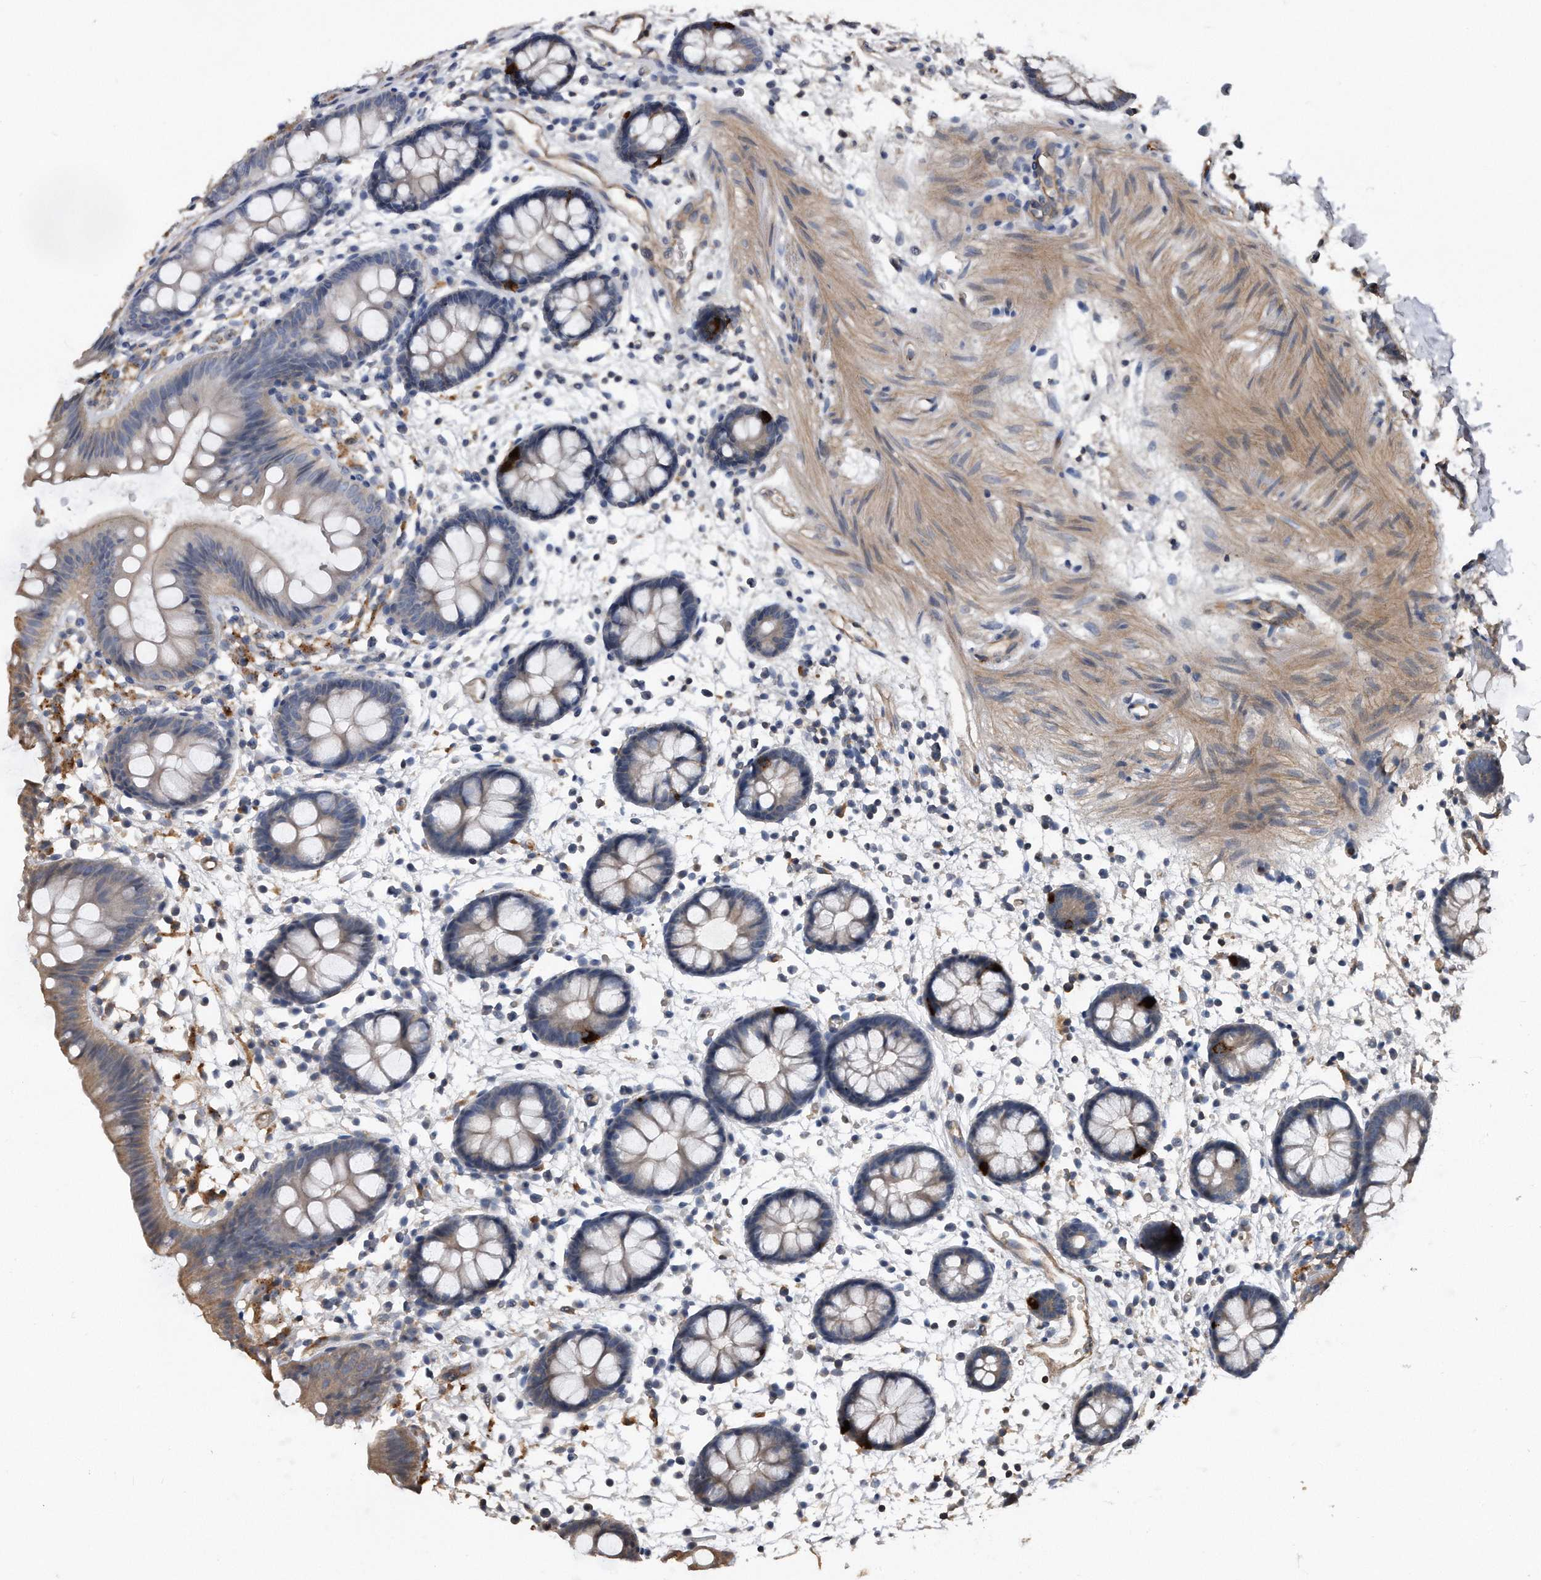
{"staining": {"intensity": "moderate", "quantity": ">75%", "location": "cytoplasmic/membranous"}, "tissue": "colon", "cell_type": "Endothelial cells", "image_type": "normal", "snomed": [{"axis": "morphology", "description": "Normal tissue, NOS"}, {"axis": "topography", "description": "Colon"}], "caption": "DAB immunohistochemical staining of unremarkable colon exhibits moderate cytoplasmic/membranous protein positivity in about >75% of endothelial cells. Using DAB (3,3'-diaminobenzidine) (brown) and hematoxylin (blue) stains, captured at high magnification using brightfield microscopy.", "gene": "KCND3", "patient": {"sex": "male", "age": 56}}